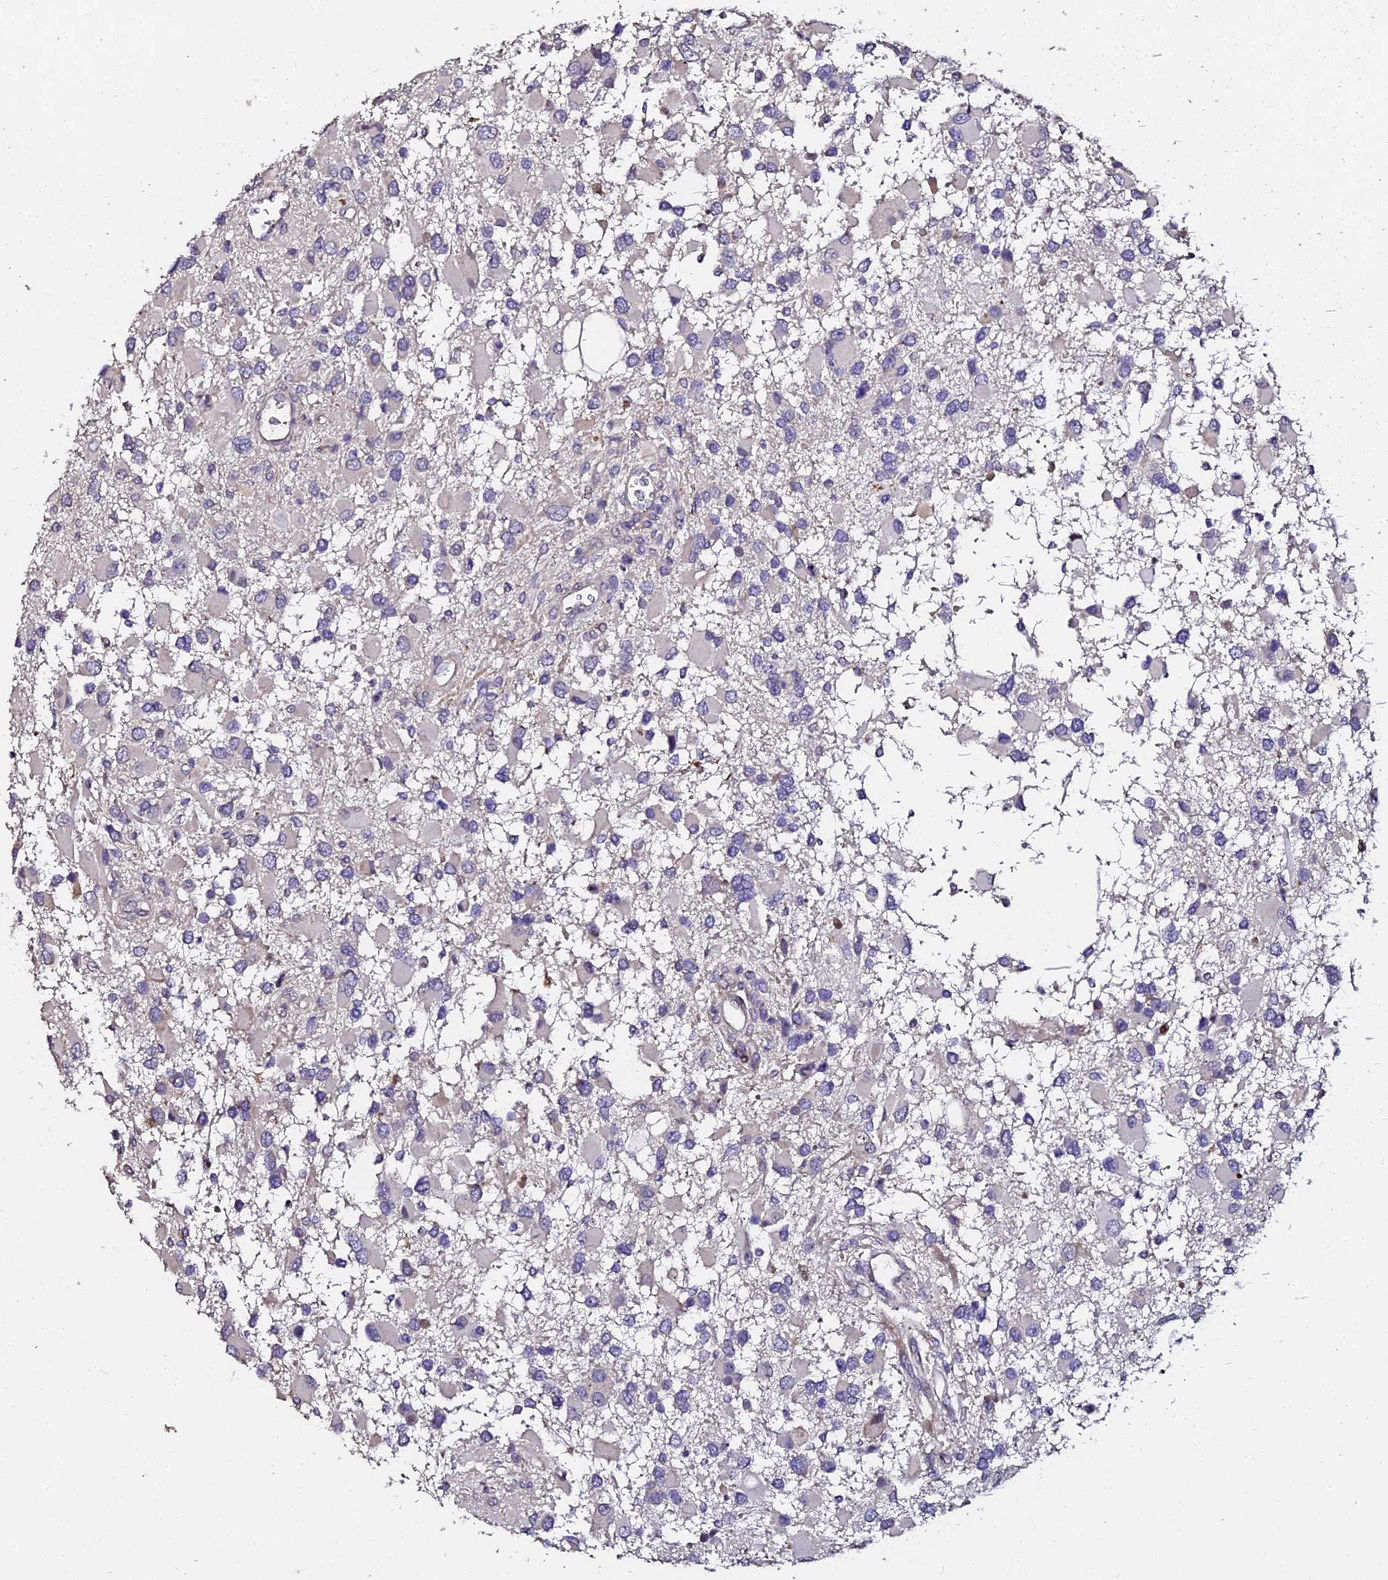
{"staining": {"intensity": "negative", "quantity": "none", "location": "none"}, "tissue": "glioma", "cell_type": "Tumor cells", "image_type": "cancer", "snomed": [{"axis": "morphology", "description": "Glioma, malignant, High grade"}, {"axis": "topography", "description": "Brain"}], "caption": "Histopathology image shows no protein positivity in tumor cells of high-grade glioma (malignant) tissue. (Immunohistochemistry, brightfield microscopy, high magnification).", "gene": "GPN3", "patient": {"sex": "male", "age": 53}}